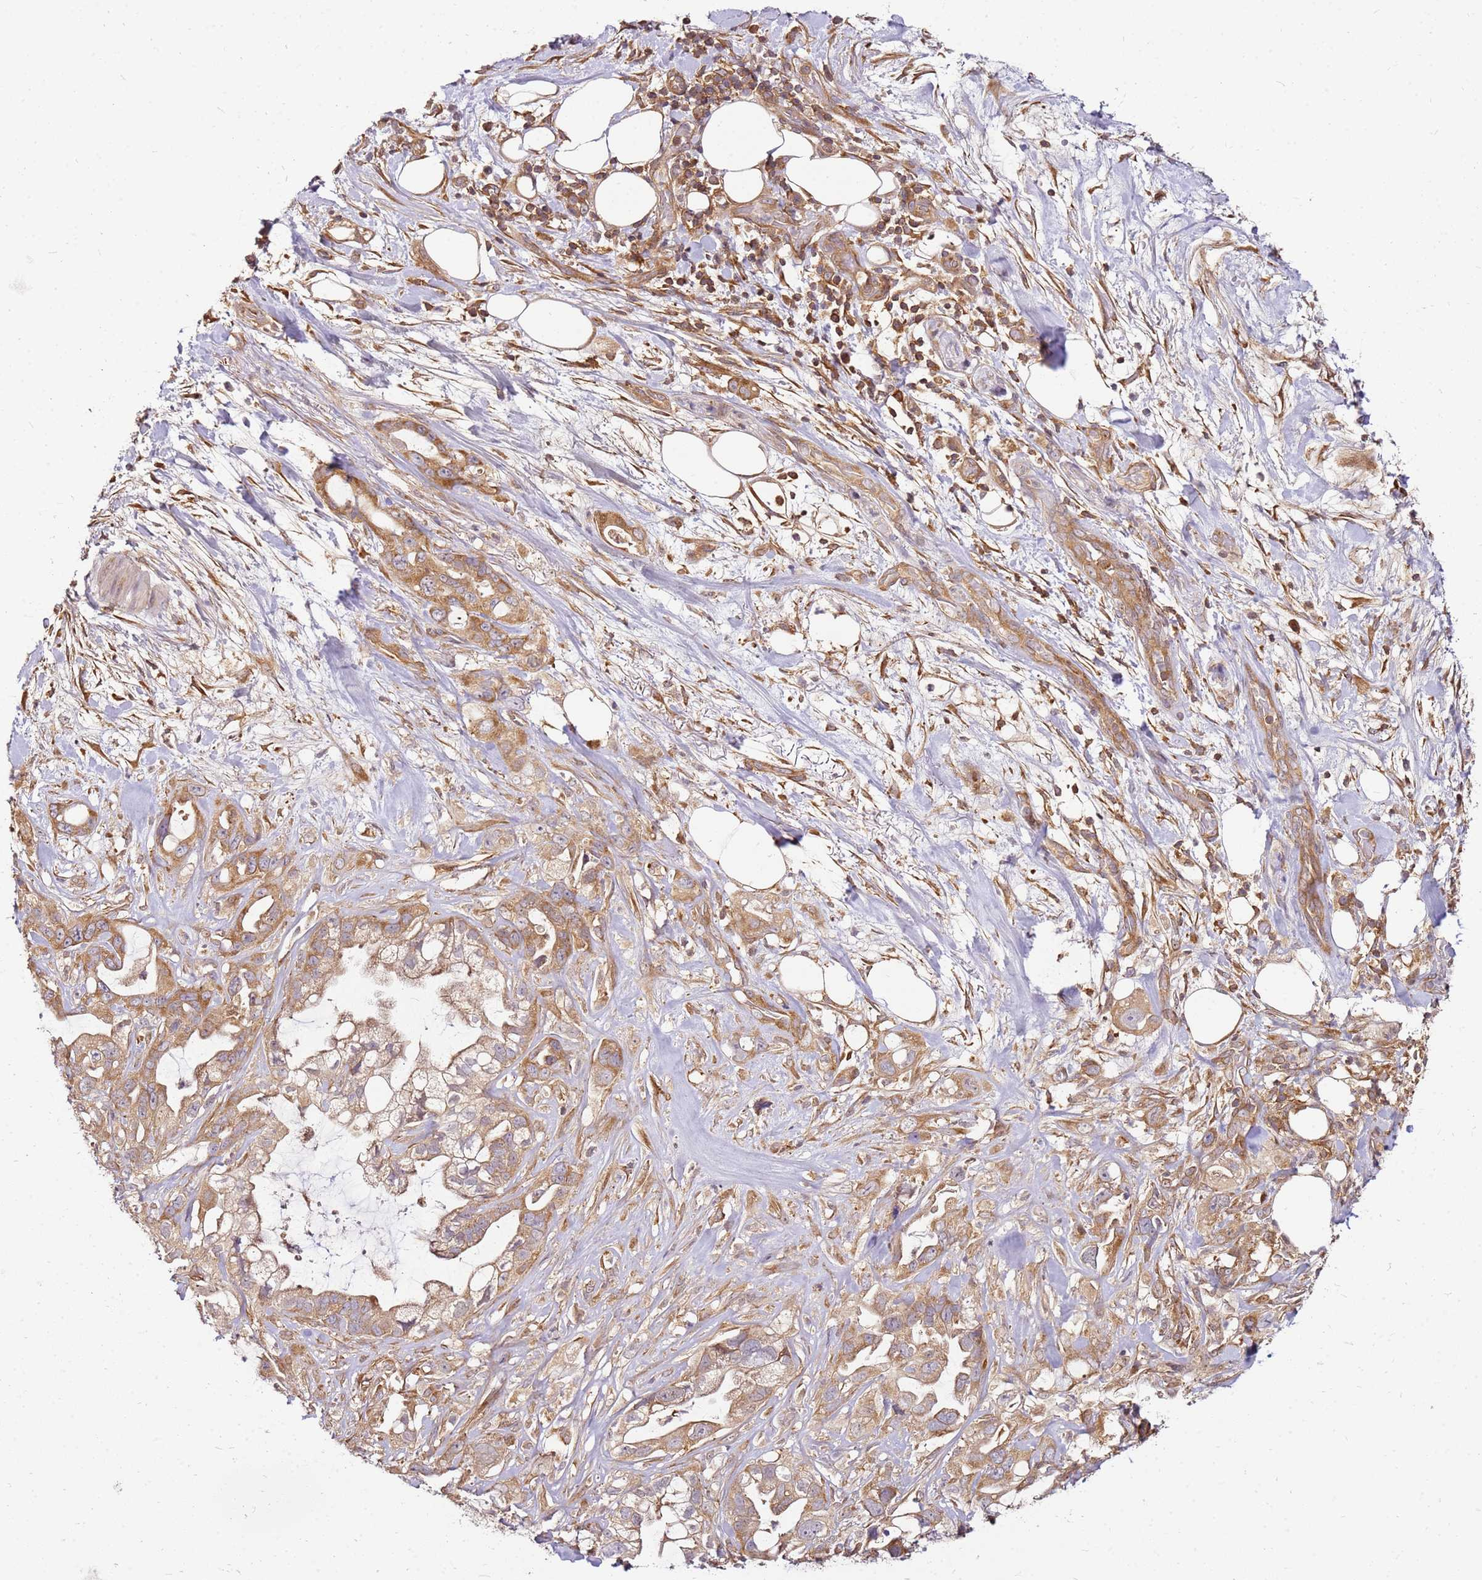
{"staining": {"intensity": "moderate", "quantity": ">75%", "location": "cytoplasmic/membranous"}, "tissue": "pancreatic cancer", "cell_type": "Tumor cells", "image_type": "cancer", "snomed": [{"axis": "morphology", "description": "Adenocarcinoma, NOS"}, {"axis": "topography", "description": "Pancreas"}], "caption": "Immunohistochemical staining of pancreatic cancer (adenocarcinoma) demonstrates medium levels of moderate cytoplasmic/membranous expression in about >75% of tumor cells. The staining was performed using DAB, with brown indicating positive protein expression. Nuclei are stained blue with hematoxylin.", "gene": "PIH1D1", "patient": {"sex": "female", "age": 61}}